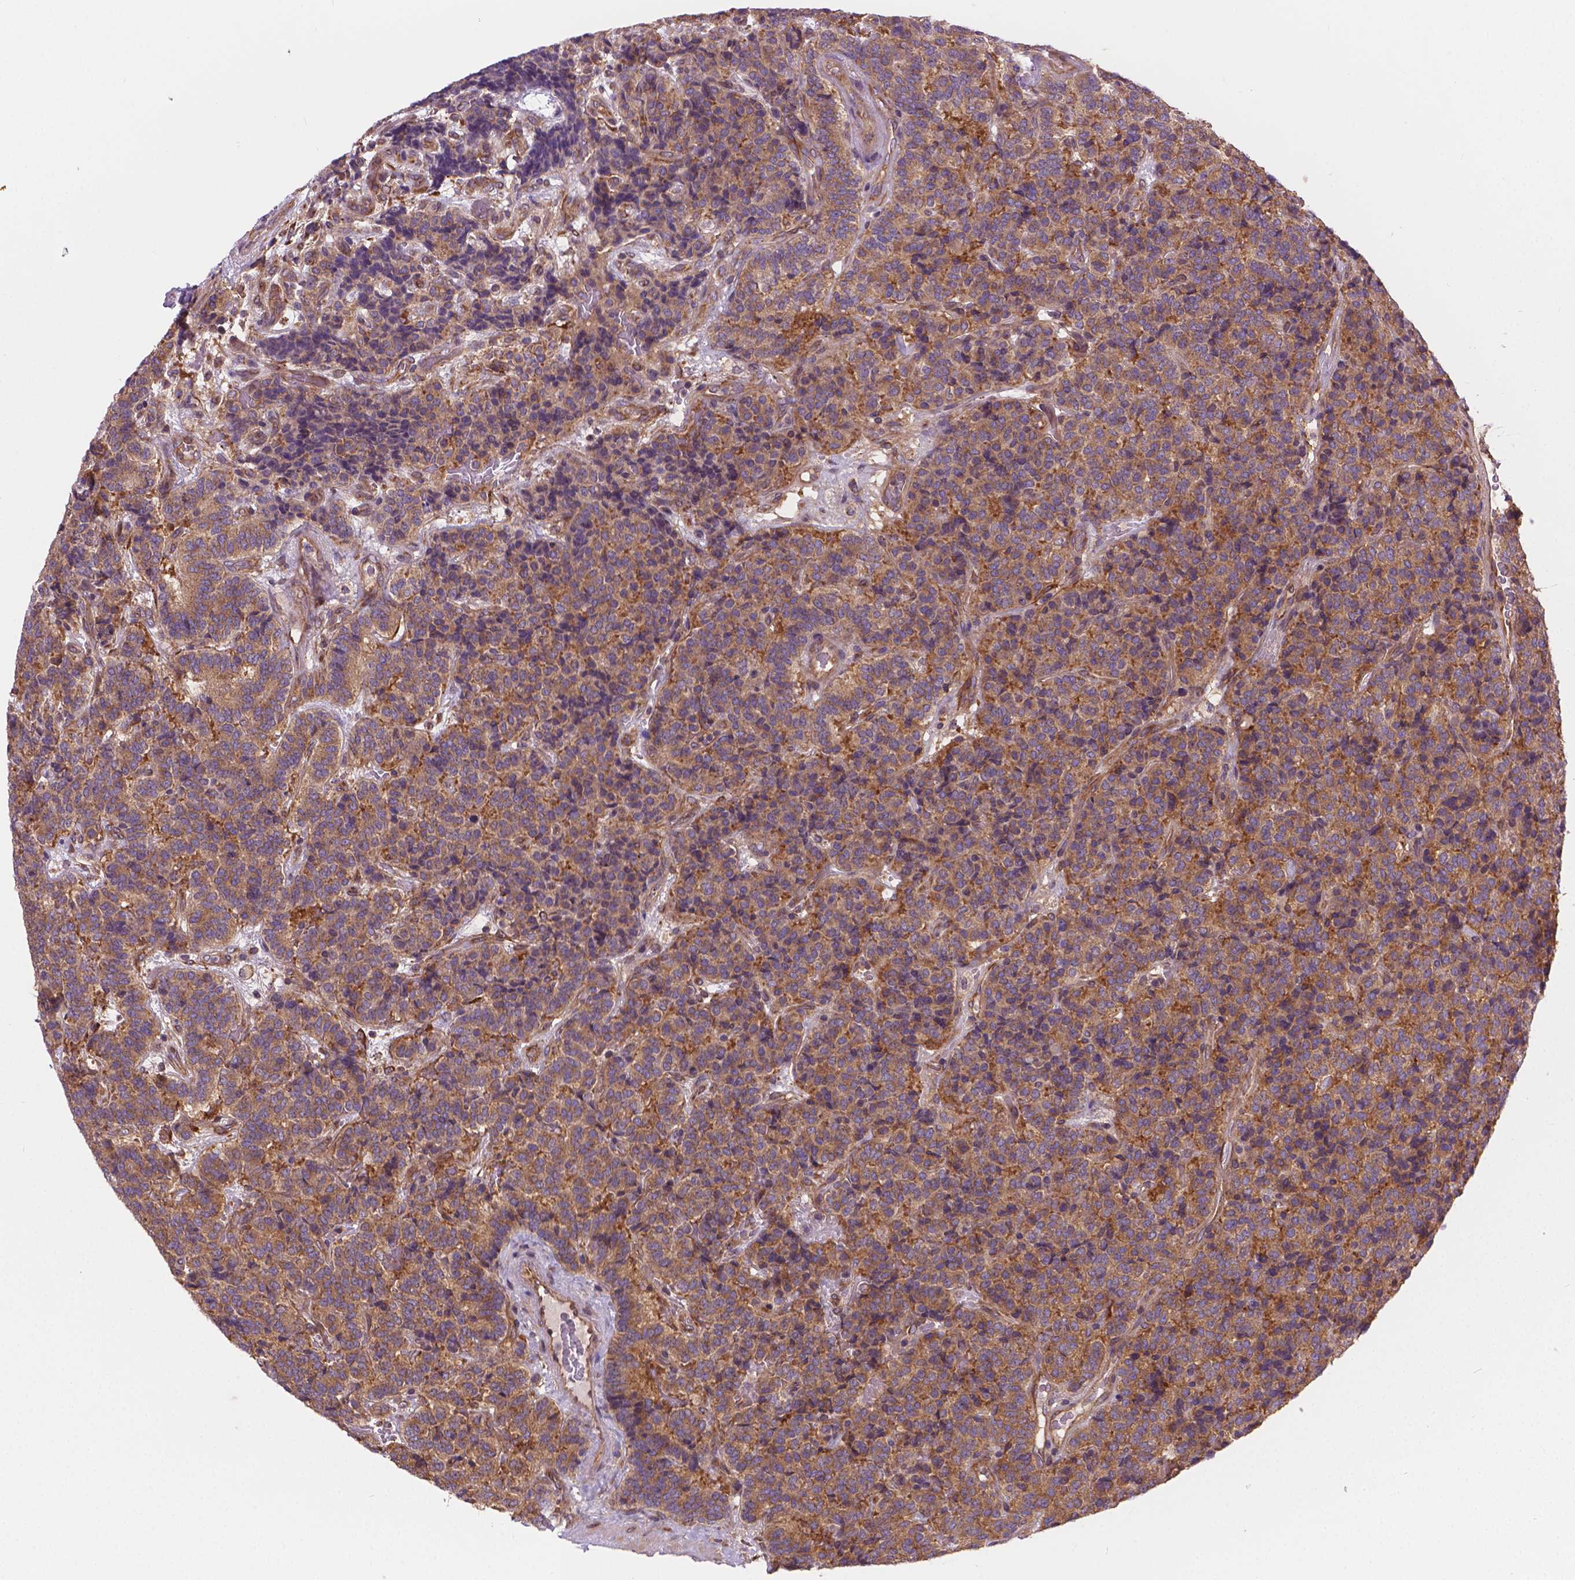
{"staining": {"intensity": "moderate", "quantity": ">75%", "location": "cytoplasmic/membranous"}, "tissue": "carcinoid", "cell_type": "Tumor cells", "image_type": "cancer", "snomed": [{"axis": "morphology", "description": "Carcinoid, malignant, NOS"}, {"axis": "topography", "description": "Pancreas"}], "caption": "DAB (3,3'-diaminobenzidine) immunohistochemical staining of carcinoid displays moderate cytoplasmic/membranous protein expression in about >75% of tumor cells.", "gene": "MZT1", "patient": {"sex": "male", "age": 36}}